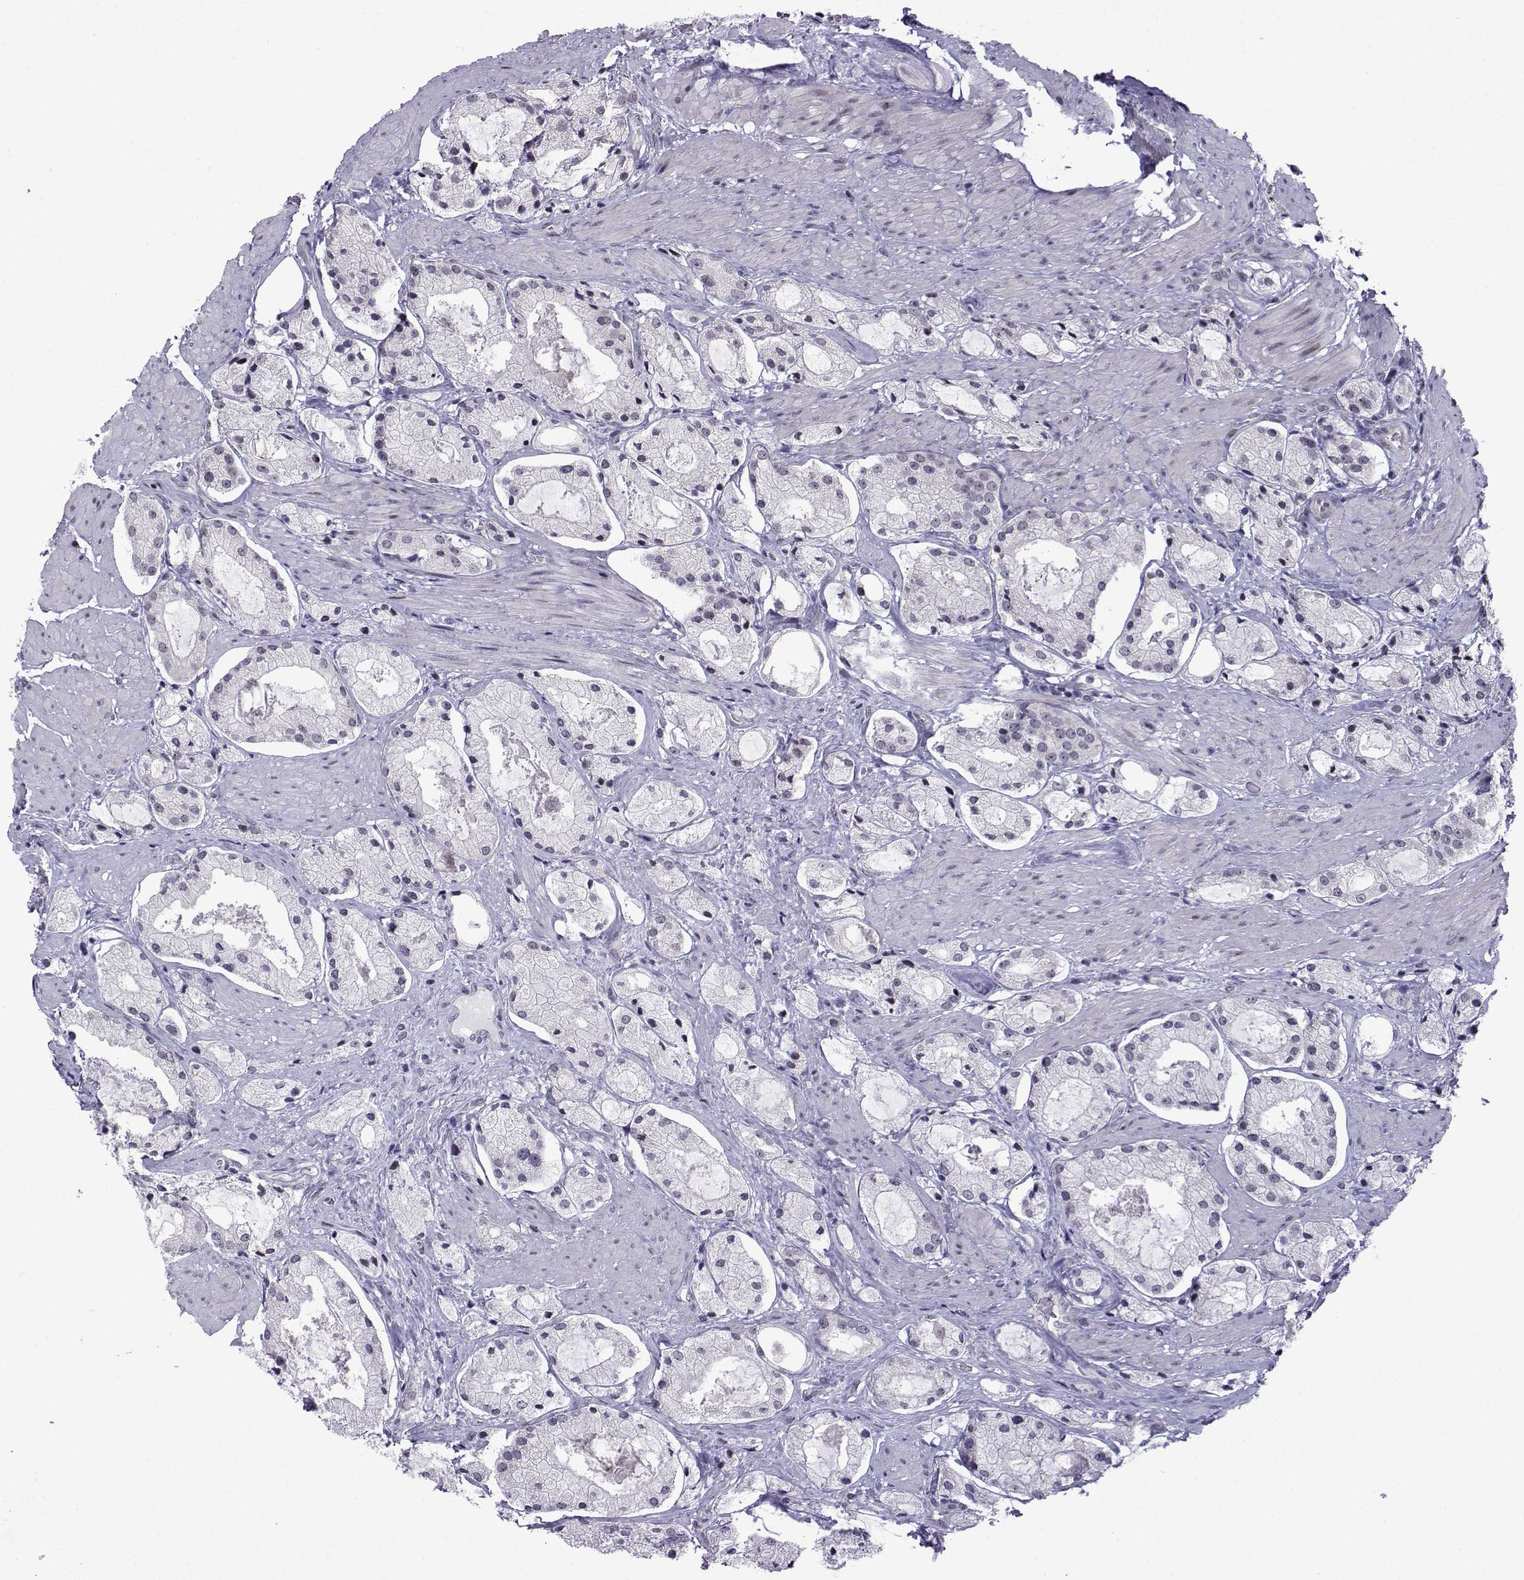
{"staining": {"intensity": "negative", "quantity": "none", "location": "none"}, "tissue": "prostate cancer", "cell_type": "Tumor cells", "image_type": "cancer", "snomed": [{"axis": "morphology", "description": "Adenocarcinoma, NOS"}, {"axis": "morphology", "description": "Adenocarcinoma, High grade"}, {"axis": "topography", "description": "Prostate"}], "caption": "Immunohistochemical staining of prostate cancer (adenocarcinoma (high-grade)) reveals no significant expression in tumor cells.", "gene": "FGF3", "patient": {"sex": "male", "age": 64}}